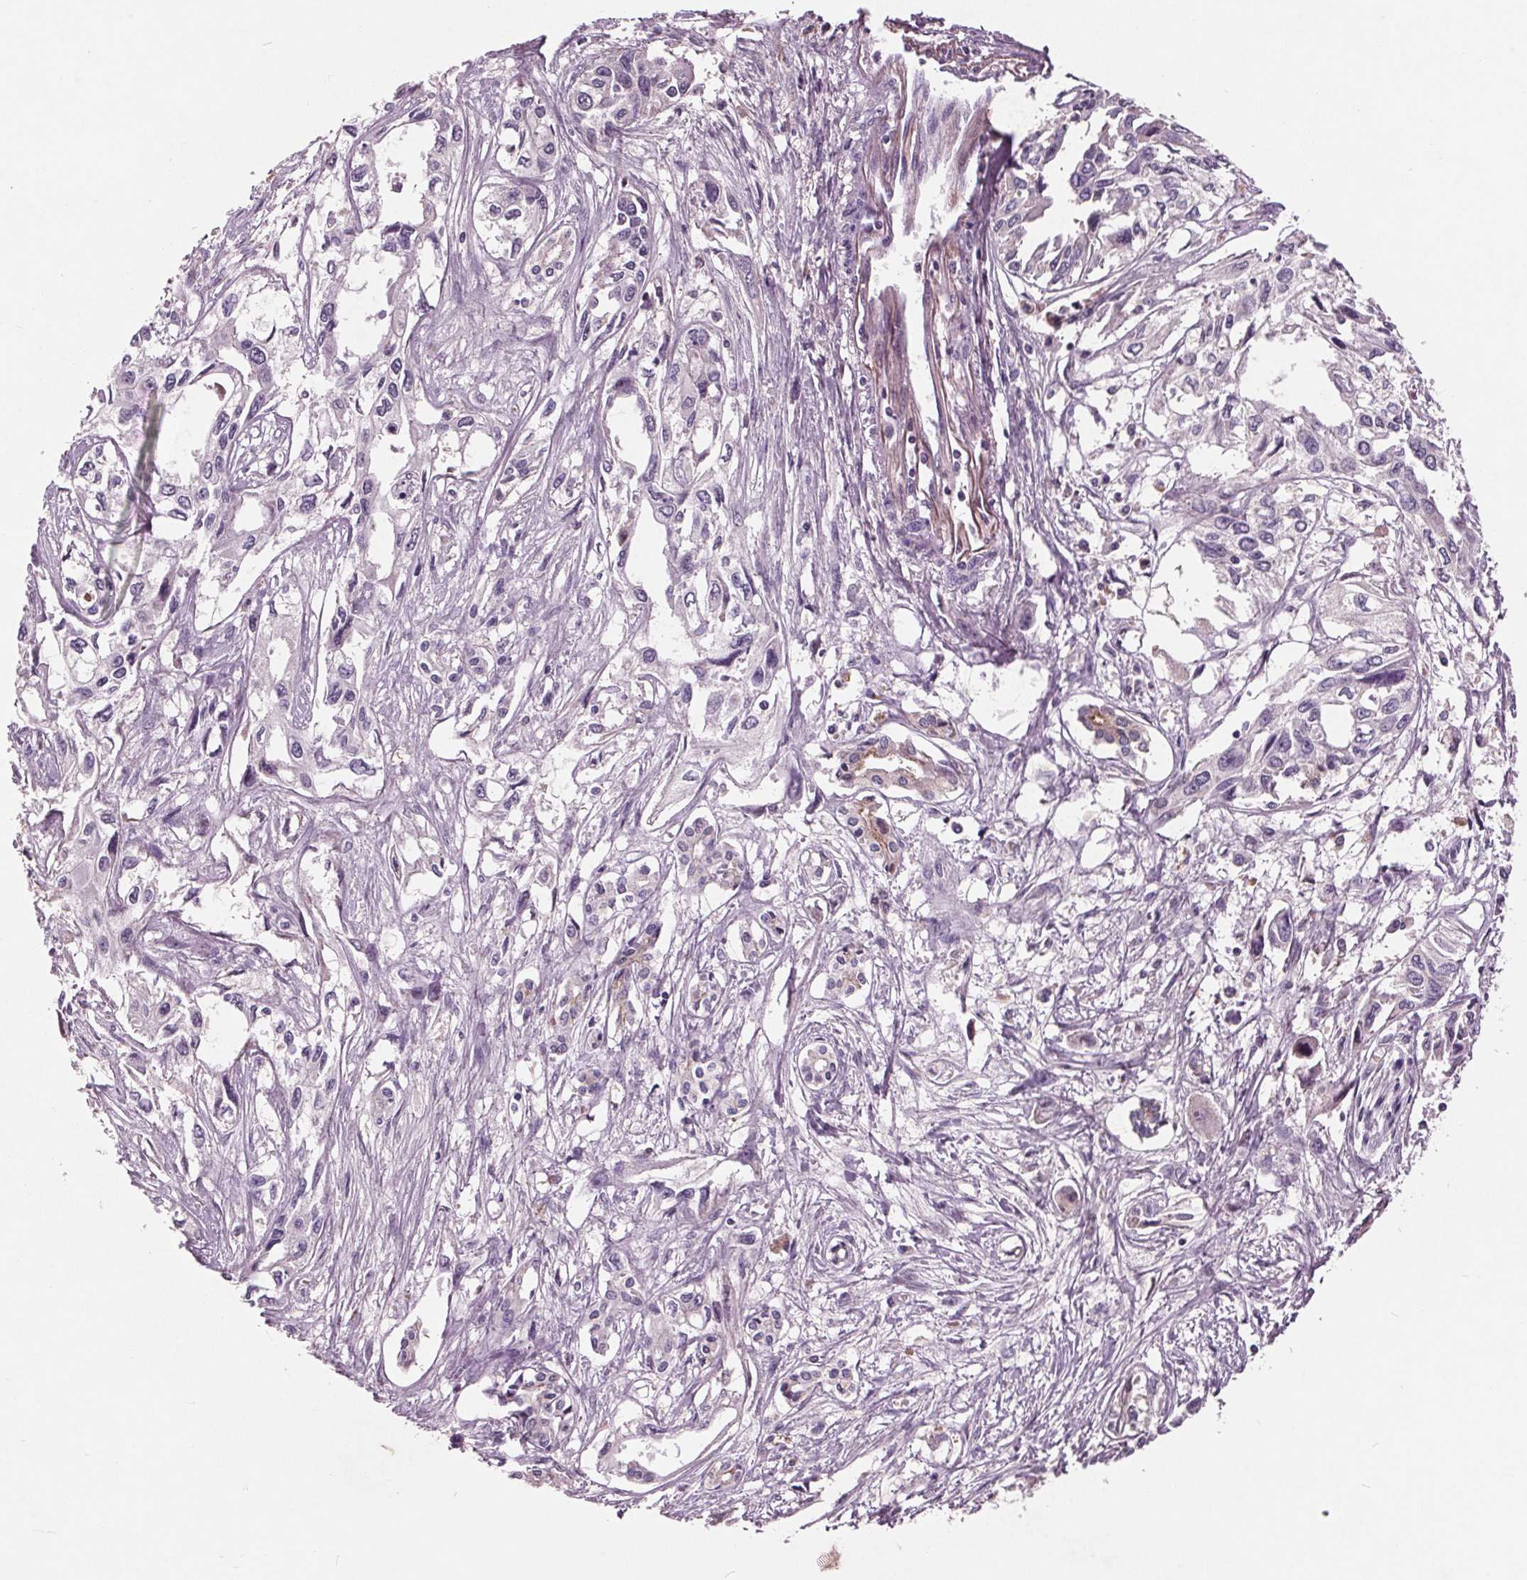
{"staining": {"intensity": "negative", "quantity": "none", "location": "none"}, "tissue": "pancreatic cancer", "cell_type": "Tumor cells", "image_type": "cancer", "snomed": [{"axis": "morphology", "description": "Adenocarcinoma, NOS"}, {"axis": "topography", "description": "Pancreas"}], "caption": "This micrograph is of pancreatic cancer (adenocarcinoma) stained with immunohistochemistry (IHC) to label a protein in brown with the nuclei are counter-stained blue. There is no staining in tumor cells.", "gene": "C6", "patient": {"sex": "female", "age": 55}}